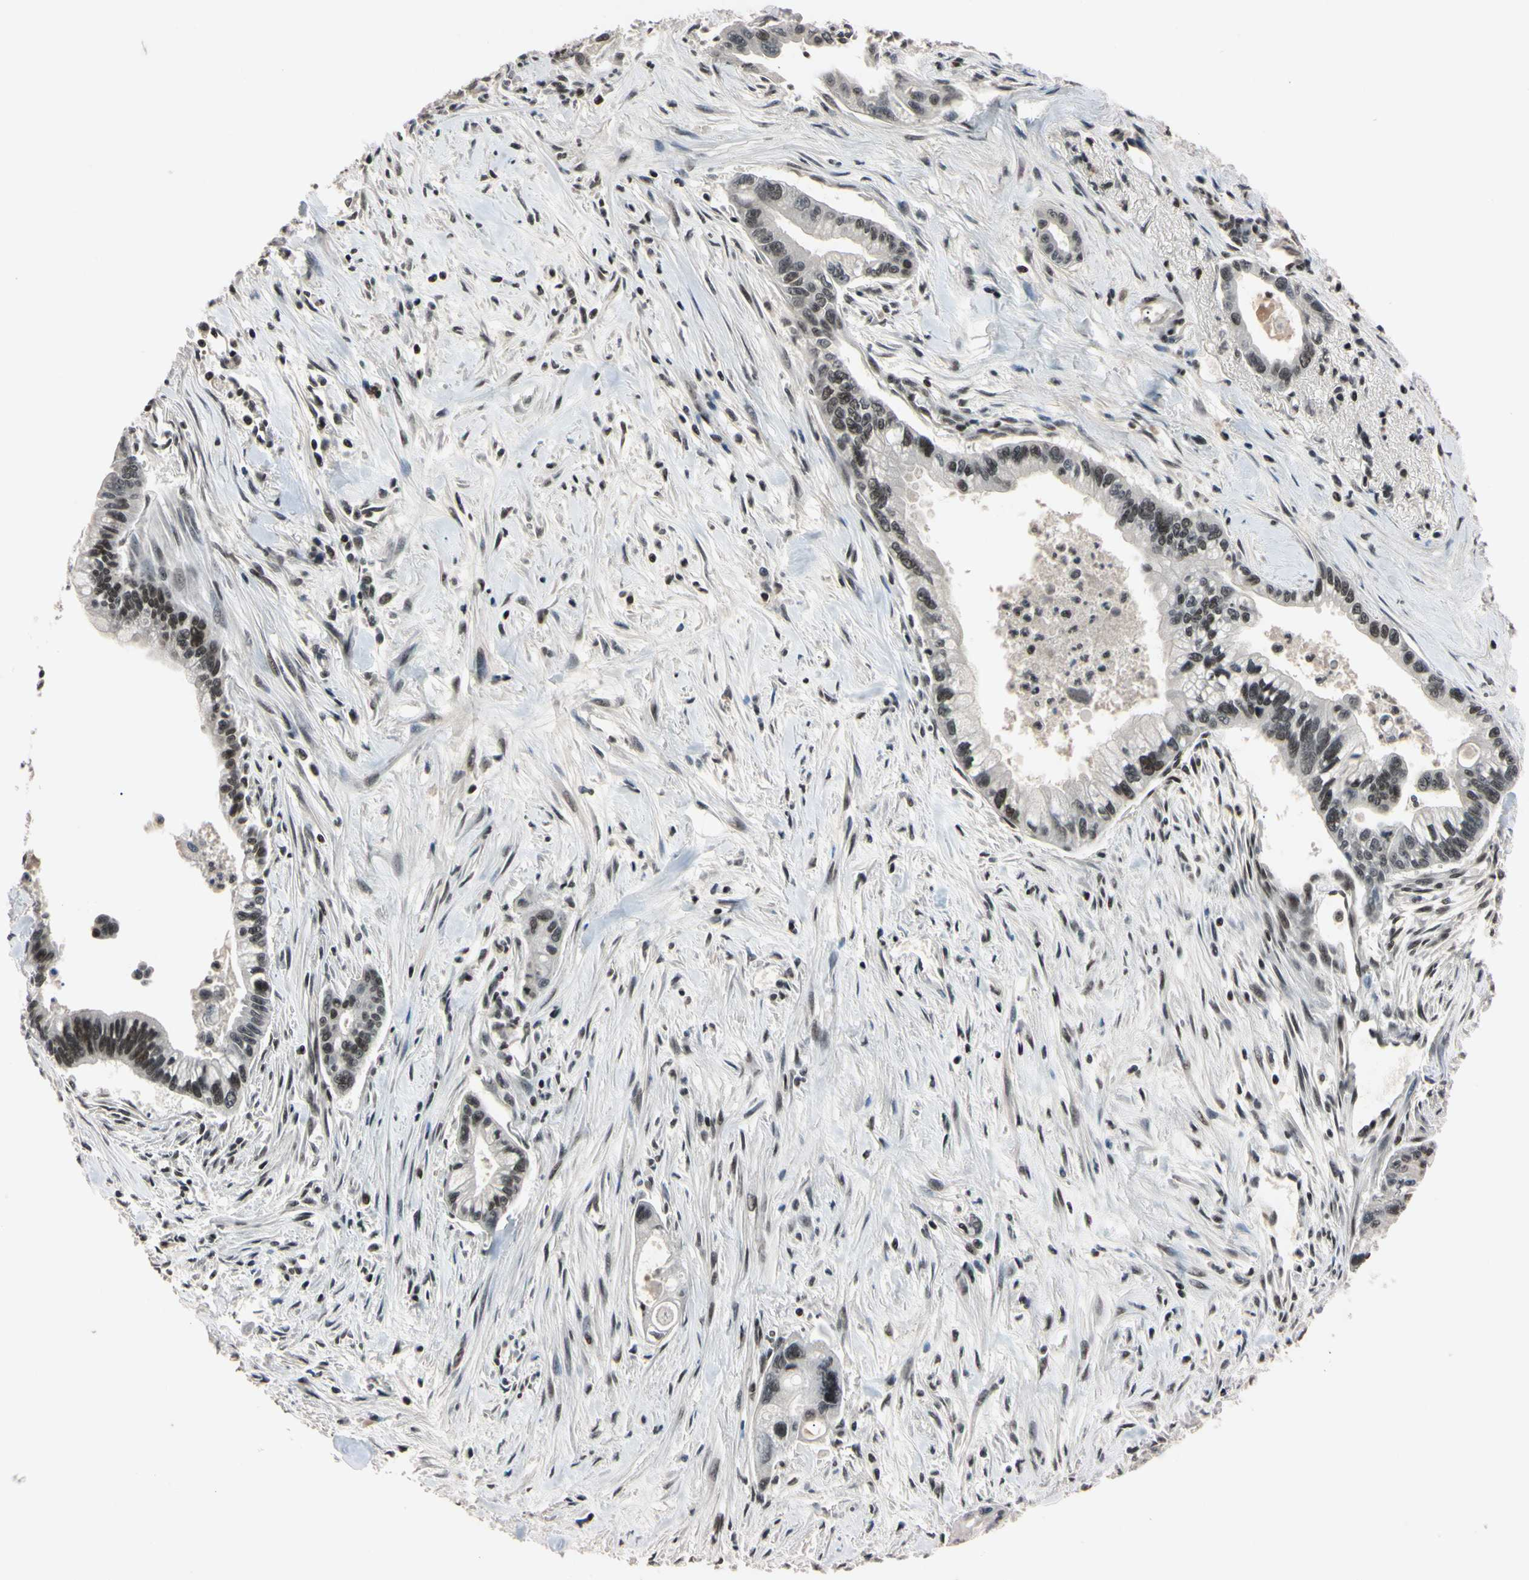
{"staining": {"intensity": "moderate", "quantity": "25%-75%", "location": "nuclear"}, "tissue": "pancreatic cancer", "cell_type": "Tumor cells", "image_type": "cancer", "snomed": [{"axis": "morphology", "description": "Adenocarcinoma, NOS"}, {"axis": "topography", "description": "Pancreas"}], "caption": "Pancreatic adenocarcinoma stained with a protein marker shows moderate staining in tumor cells.", "gene": "YY1", "patient": {"sex": "male", "age": 70}}